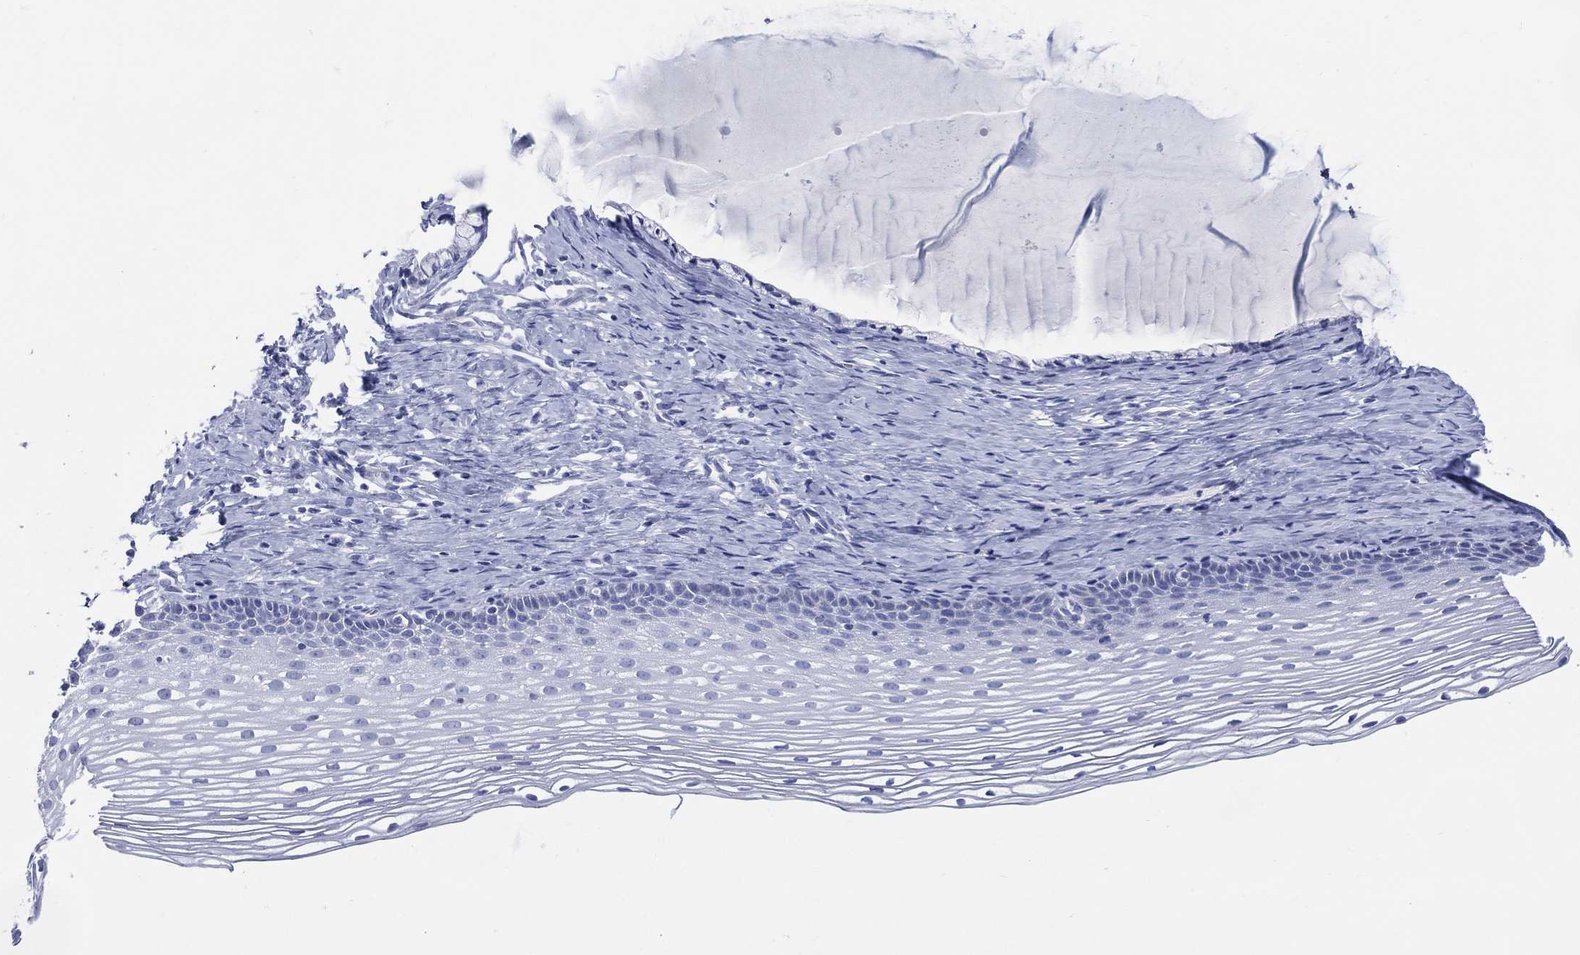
{"staining": {"intensity": "negative", "quantity": "none", "location": "none"}, "tissue": "cervix", "cell_type": "Glandular cells", "image_type": "normal", "snomed": [{"axis": "morphology", "description": "Normal tissue, NOS"}, {"axis": "topography", "description": "Cervix"}], "caption": "An IHC photomicrograph of benign cervix is shown. There is no staining in glandular cells of cervix.", "gene": "ENSG00000285953", "patient": {"sex": "female", "age": 39}}